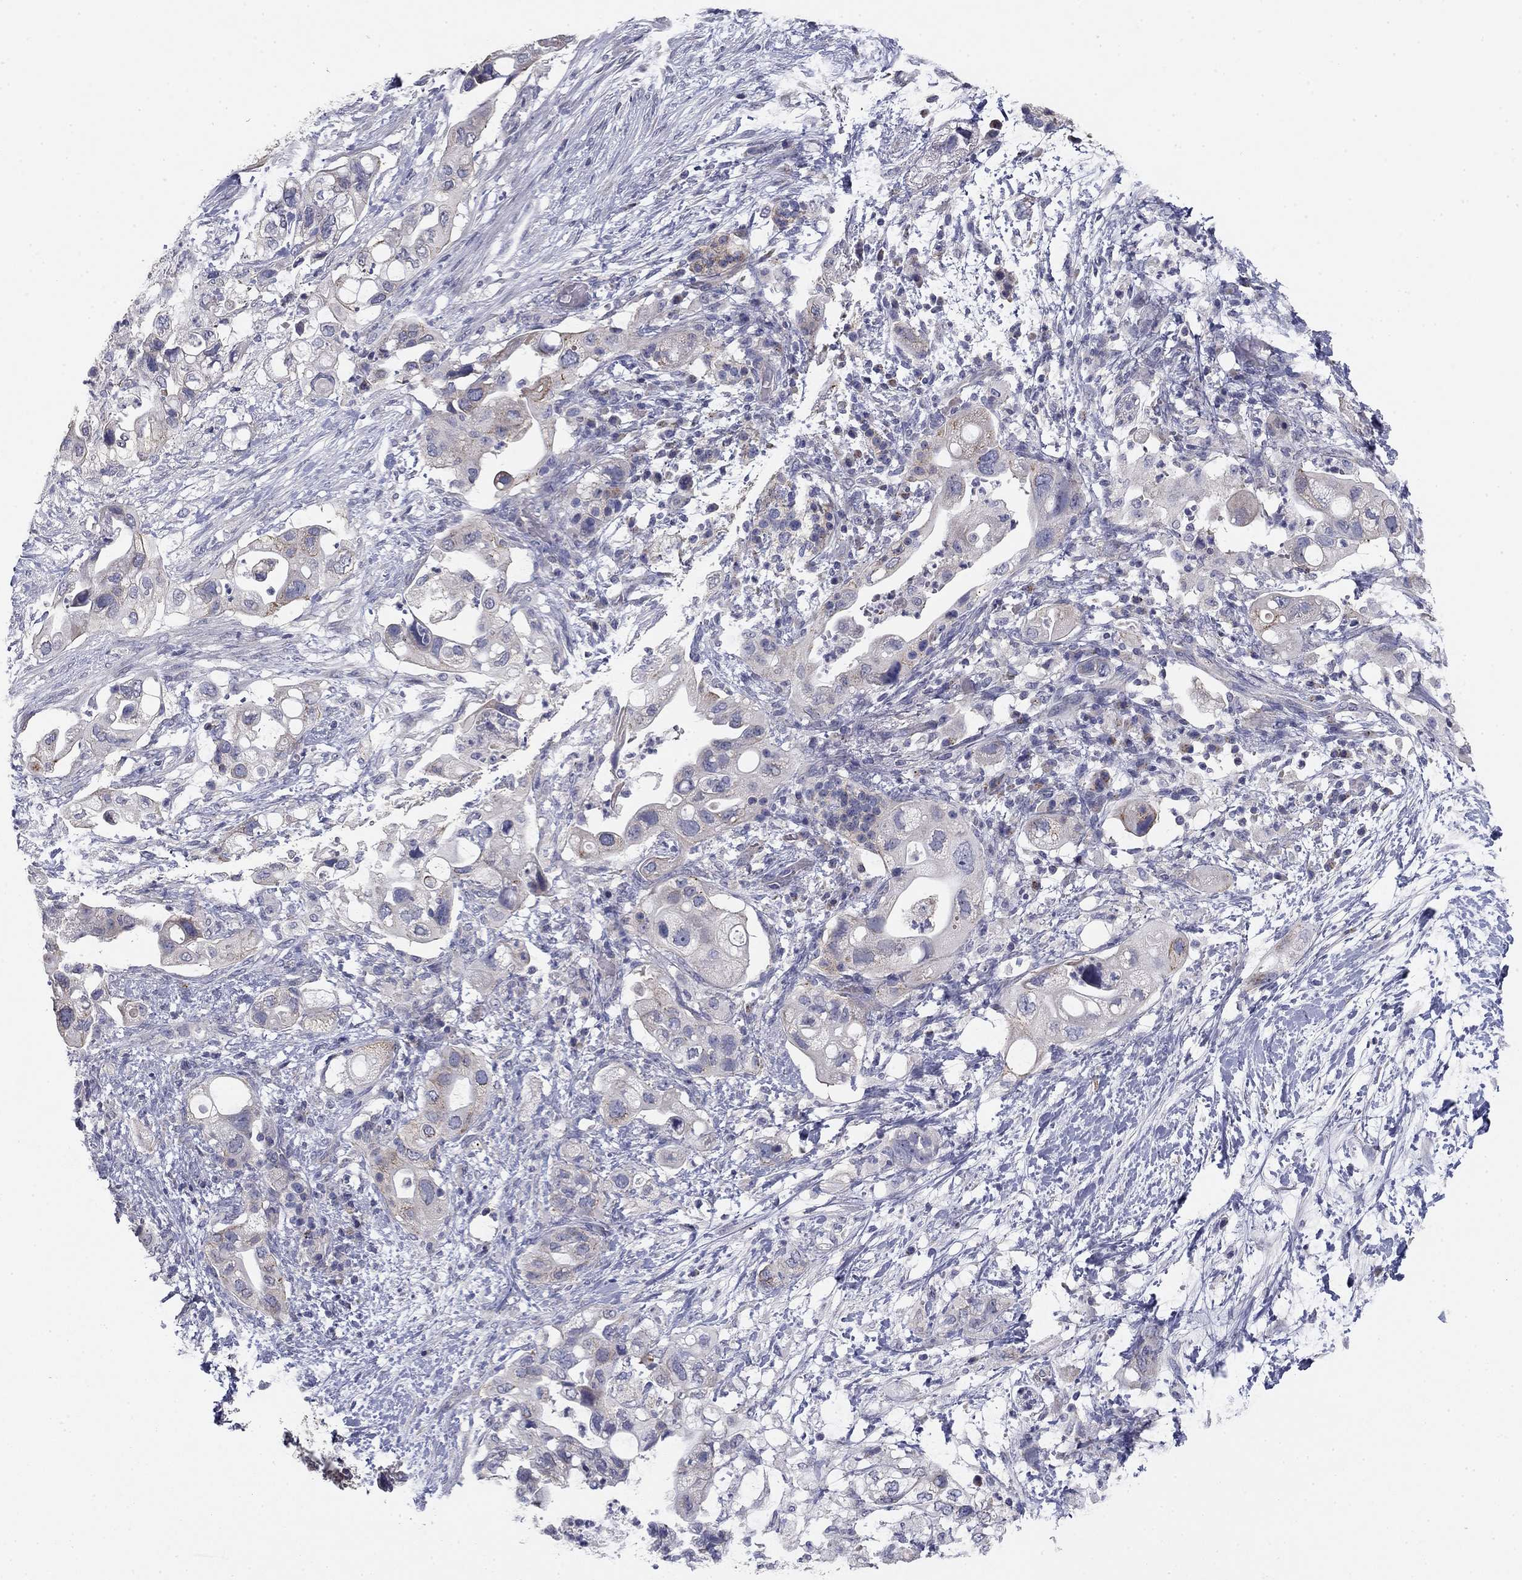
{"staining": {"intensity": "weak", "quantity": "<25%", "location": "cytoplasmic/membranous"}, "tissue": "pancreatic cancer", "cell_type": "Tumor cells", "image_type": "cancer", "snomed": [{"axis": "morphology", "description": "Adenocarcinoma, NOS"}, {"axis": "topography", "description": "Pancreas"}], "caption": "Tumor cells show no significant expression in pancreatic cancer. (DAB IHC, high magnification).", "gene": "SEPTIN3", "patient": {"sex": "female", "age": 72}}